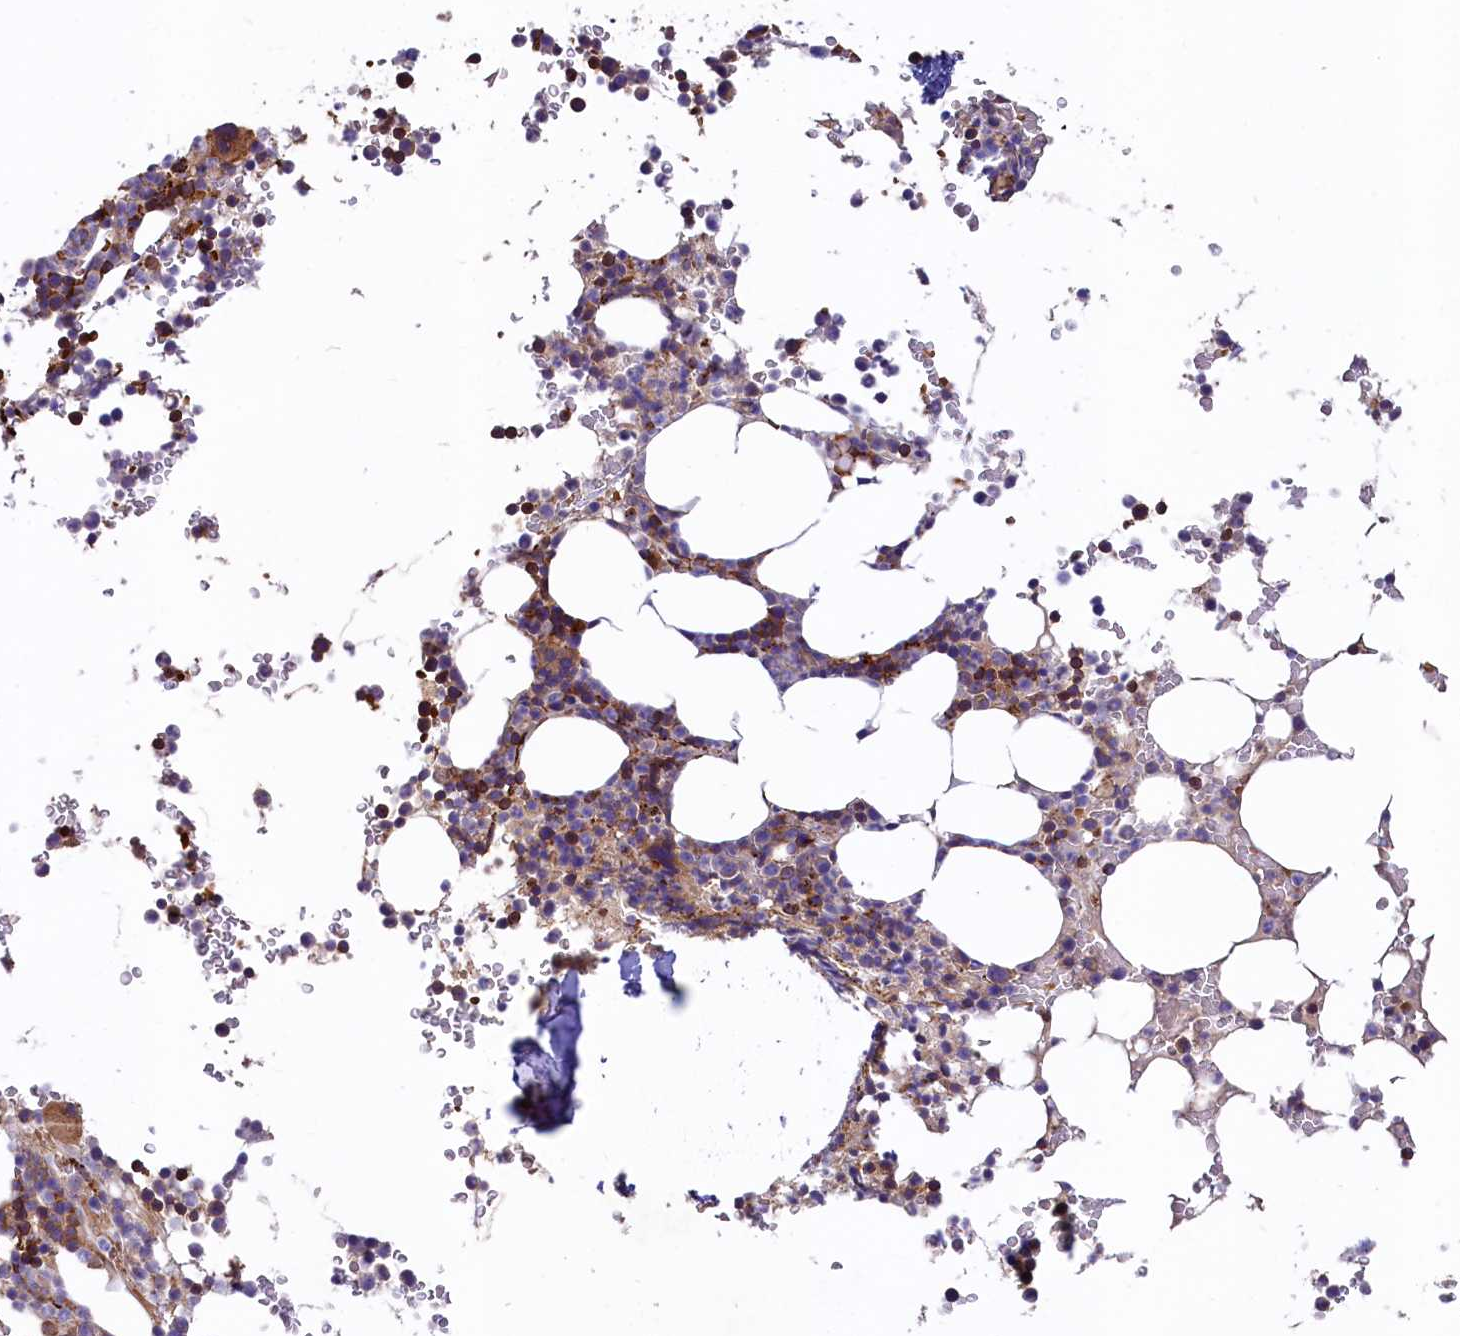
{"staining": {"intensity": "moderate", "quantity": "<25%", "location": "cytoplasmic/membranous"}, "tissue": "bone marrow", "cell_type": "Hematopoietic cells", "image_type": "normal", "snomed": [{"axis": "morphology", "description": "Normal tissue, NOS"}, {"axis": "topography", "description": "Bone marrow"}], "caption": "Bone marrow stained with immunohistochemistry (IHC) reveals moderate cytoplasmic/membranous staining in about <25% of hematopoietic cells.", "gene": "HPS6", "patient": {"sex": "male", "age": 58}}